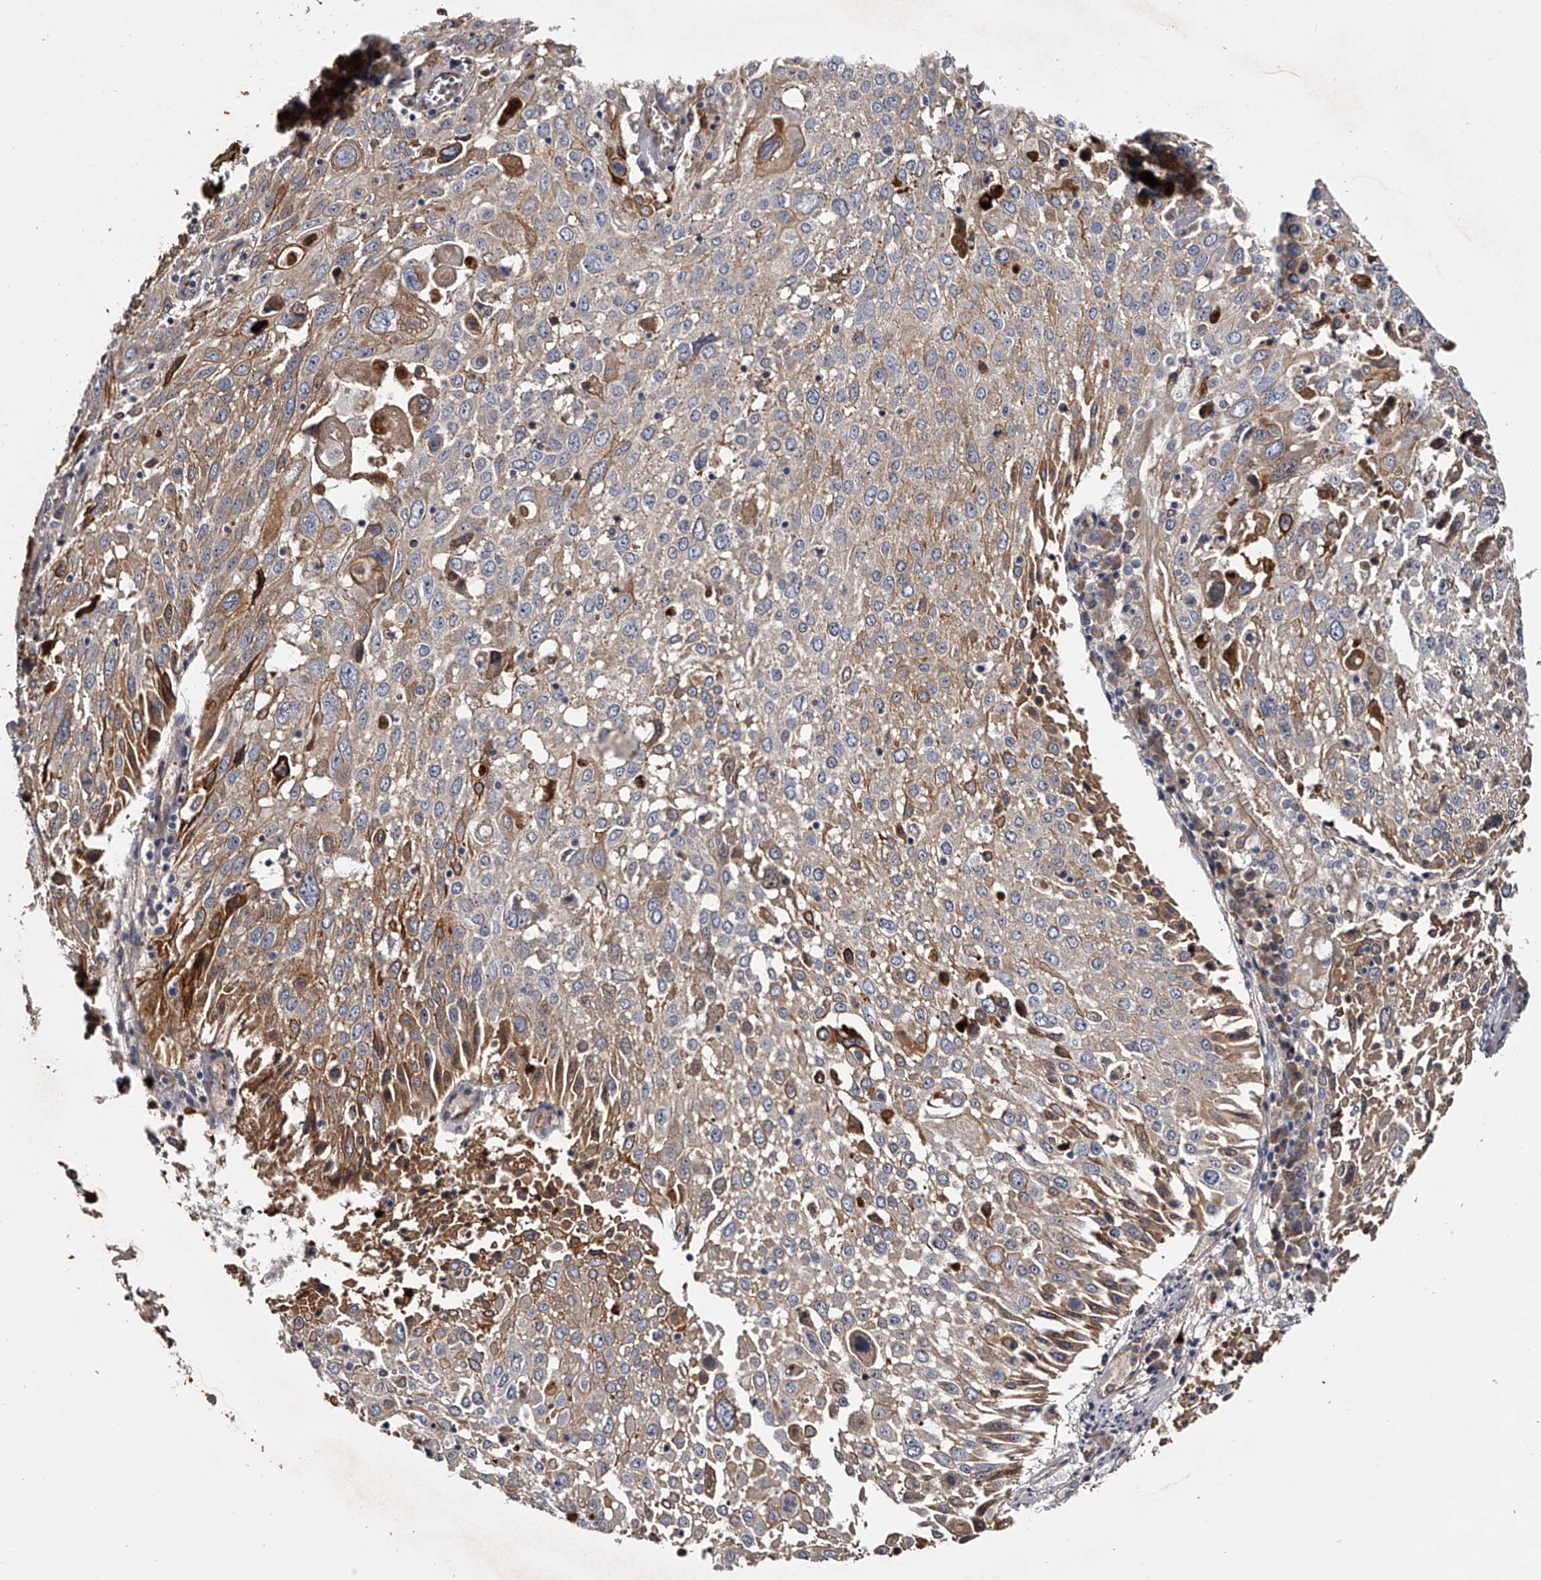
{"staining": {"intensity": "moderate", "quantity": "25%-75%", "location": "cytoplasmic/membranous"}, "tissue": "lung cancer", "cell_type": "Tumor cells", "image_type": "cancer", "snomed": [{"axis": "morphology", "description": "Squamous cell carcinoma, NOS"}, {"axis": "topography", "description": "Lung"}], "caption": "Immunohistochemical staining of human lung squamous cell carcinoma reveals medium levels of moderate cytoplasmic/membranous expression in approximately 25%-75% of tumor cells.", "gene": "MDN1", "patient": {"sex": "male", "age": 65}}